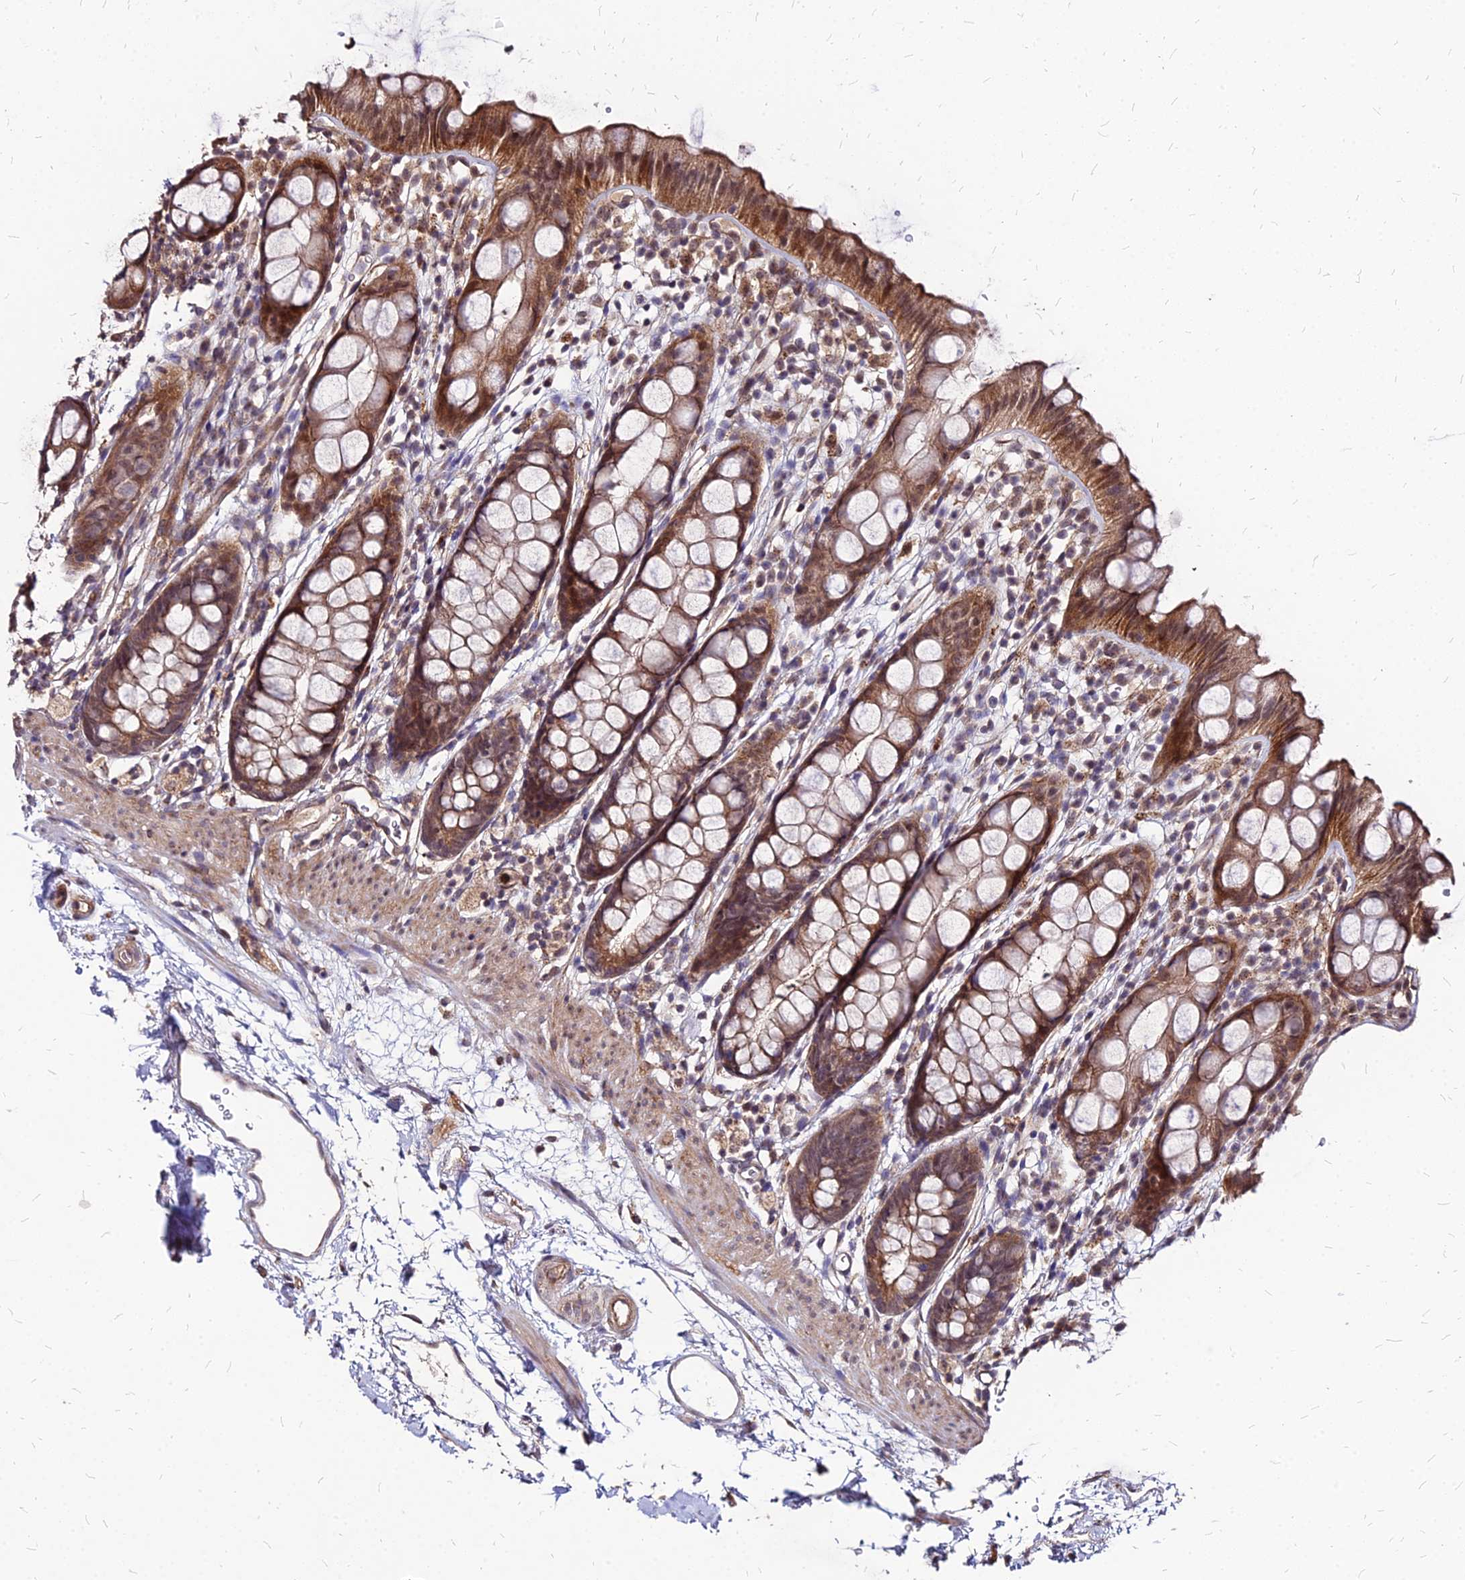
{"staining": {"intensity": "moderate", "quantity": ">75%", "location": "cytoplasmic/membranous"}, "tissue": "rectum", "cell_type": "Glandular cells", "image_type": "normal", "snomed": [{"axis": "morphology", "description": "Normal tissue, NOS"}, {"axis": "topography", "description": "Rectum"}], "caption": "A brown stain shows moderate cytoplasmic/membranous positivity of a protein in glandular cells of normal rectum. The staining is performed using DAB brown chromogen to label protein expression. The nuclei are counter-stained blue using hematoxylin.", "gene": "APBA3", "patient": {"sex": "female", "age": 65}}